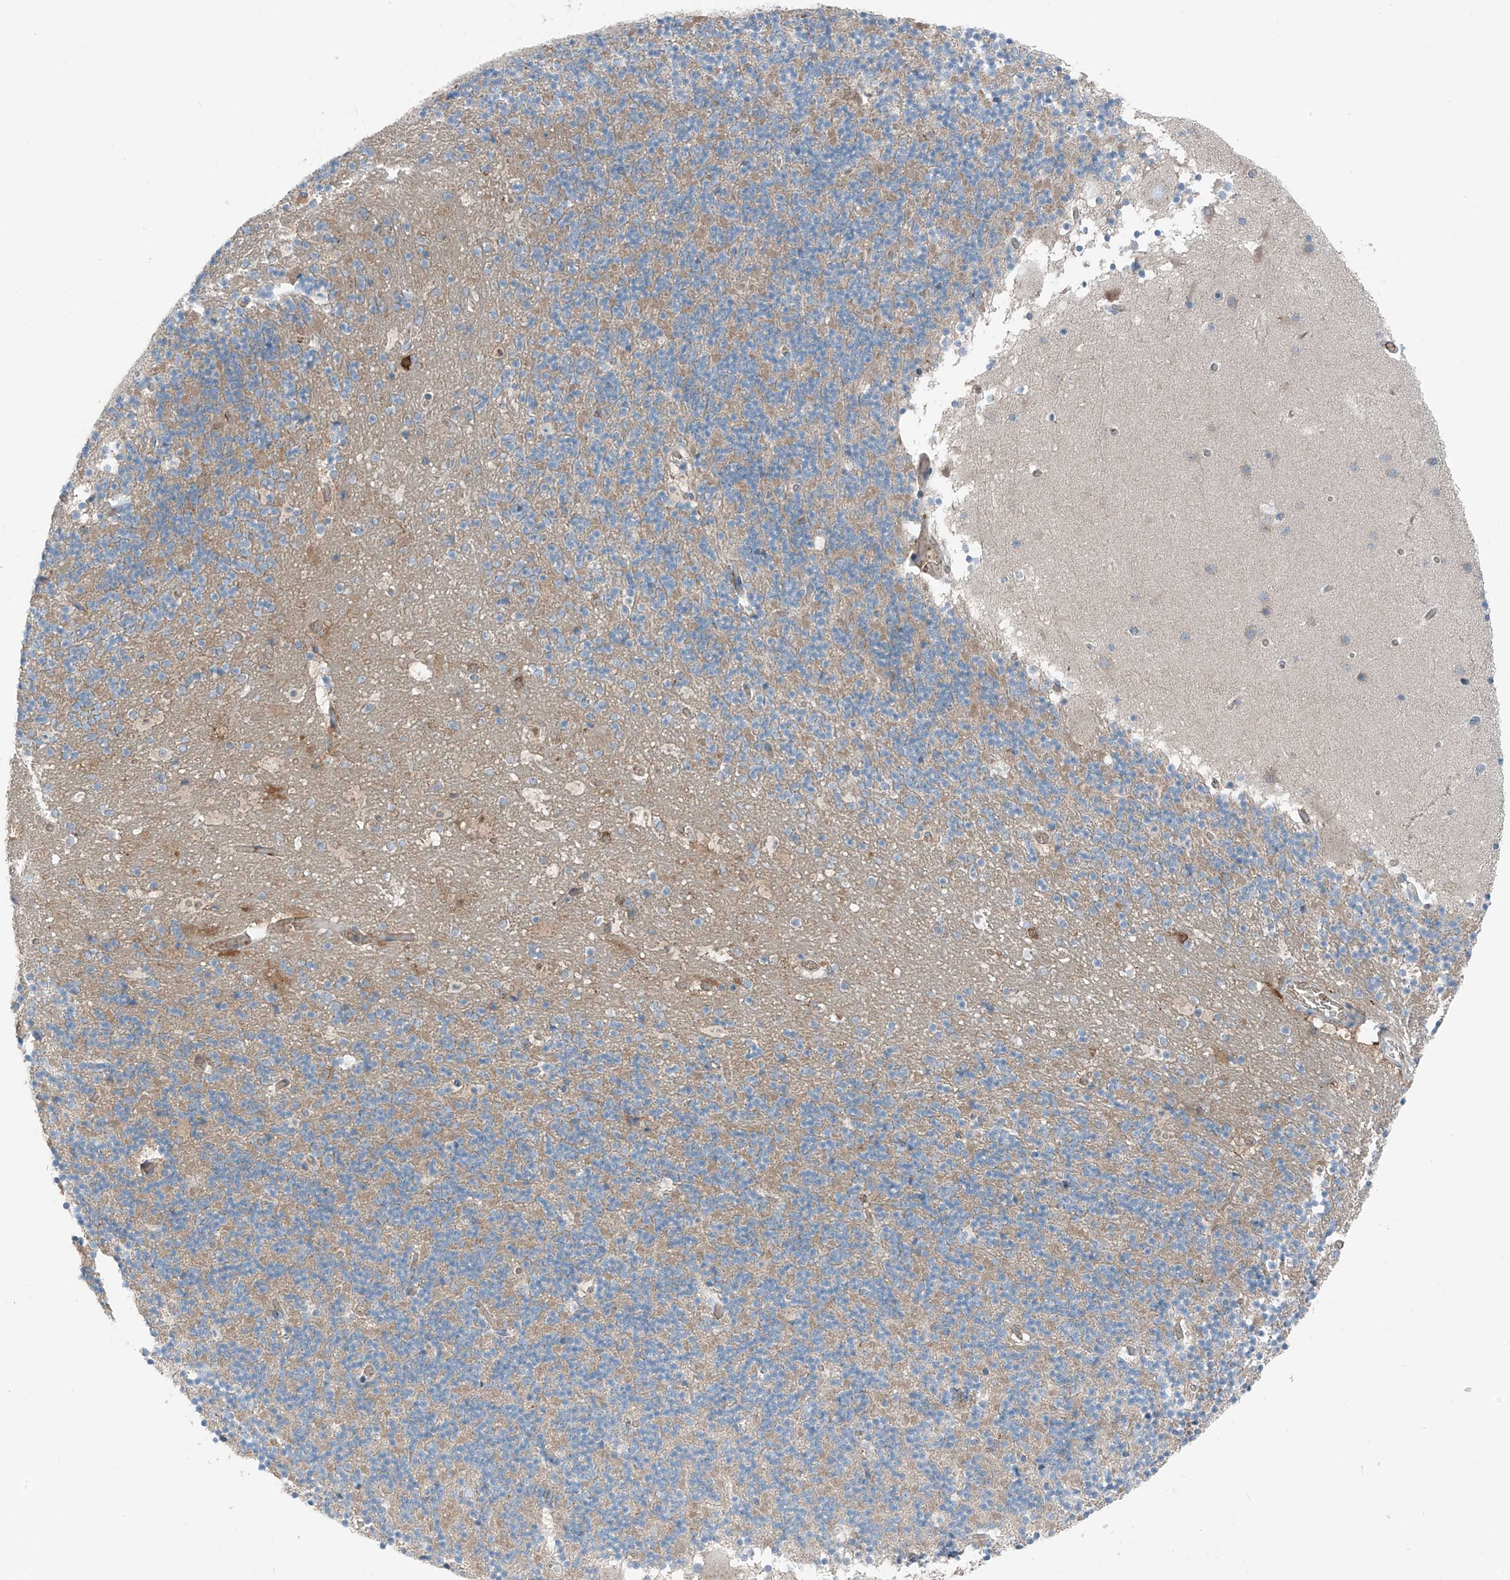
{"staining": {"intensity": "negative", "quantity": "none", "location": "none"}, "tissue": "cerebellum", "cell_type": "Cells in granular layer", "image_type": "normal", "snomed": [{"axis": "morphology", "description": "Normal tissue, NOS"}, {"axis": "topography", "description": "Cerebellum"}], "caption": "High magnification brightfield microscopy of unremarkable cerebellum stained with DAB (brown) and counterstained with hematoxylin (blue): cells in granular layer show no significant expression. (Brightfield microscopy of DAB (3,3'-diaminobenzidine) immunohistochemistry at high magnification).", "gene": "SLC12A6", "patient": {"sex": "male", "age": 57}}